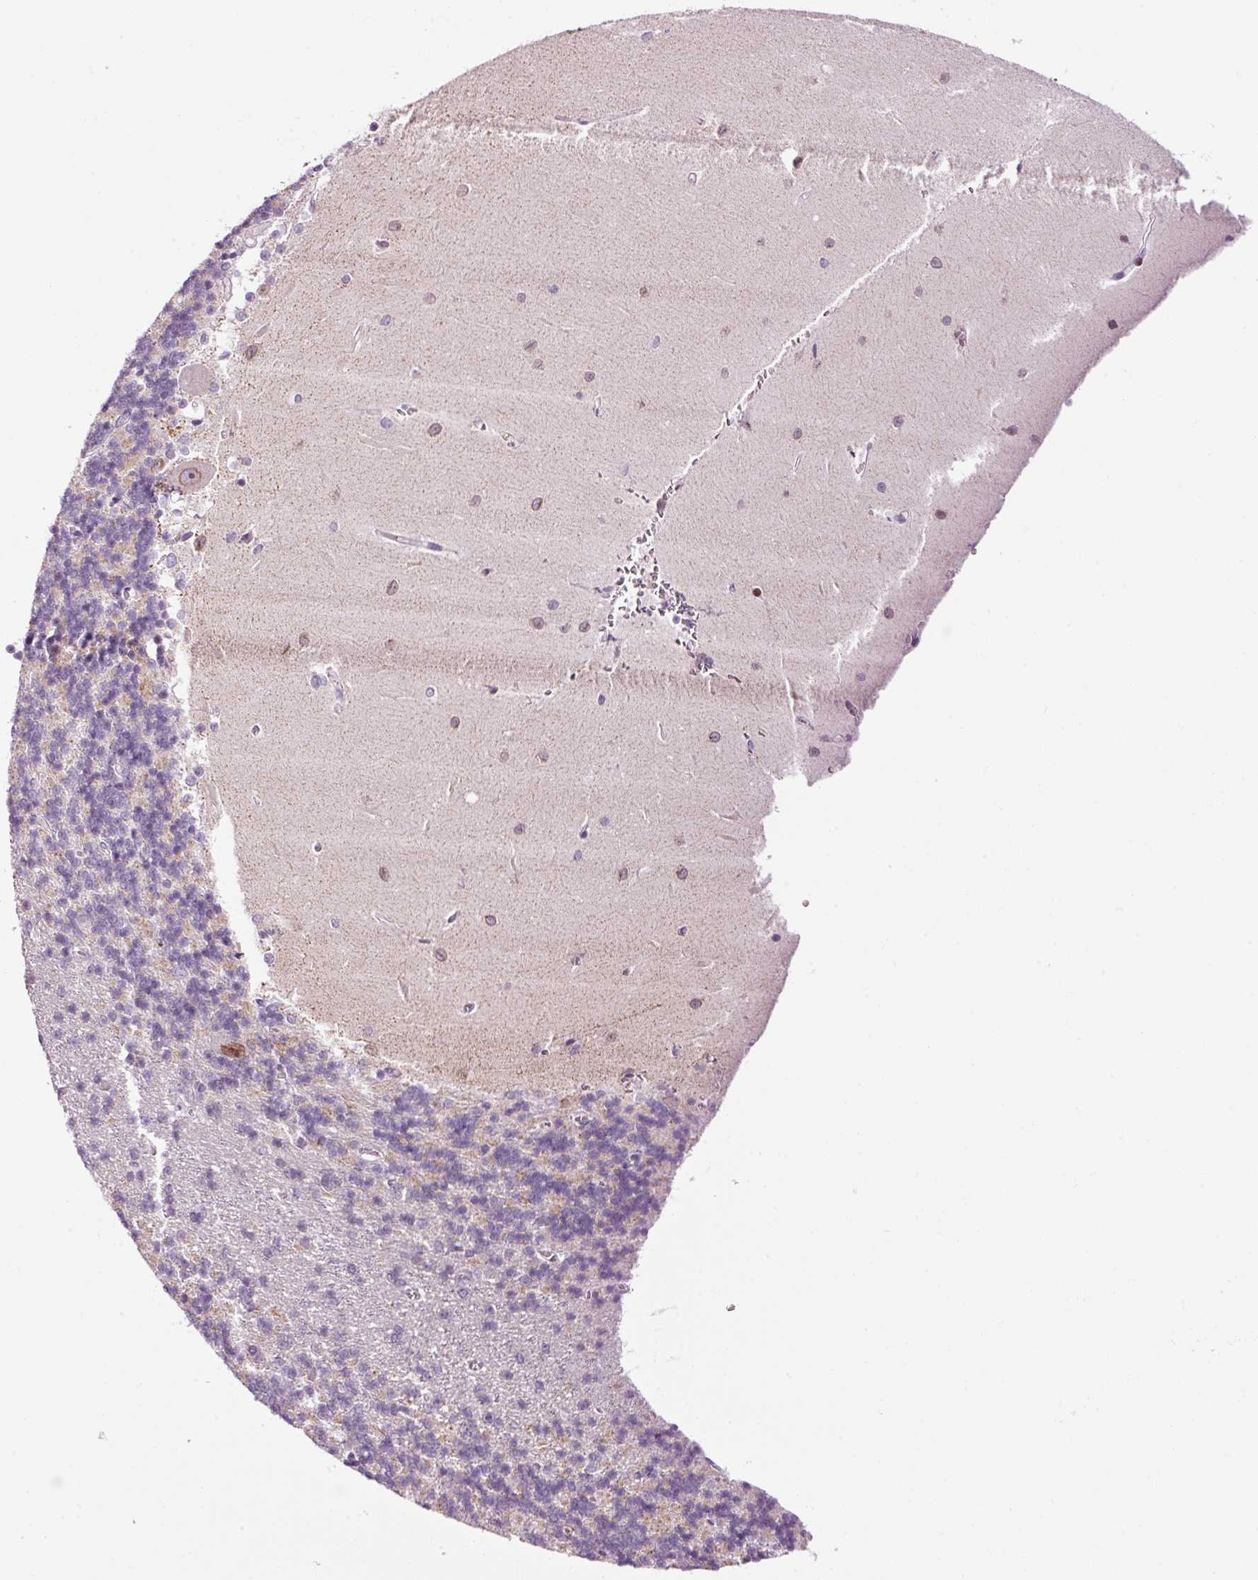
{"staining": {"intensity": "weak", "quantity": "25%-75%", "location": "cytoplasmic/membranous"}, "tissue": "cerebellum", "cell_type": "Cells in granular layer", "image_type": "normal", "snomed": [{"axis": "morphology", "description": "Normal tissue, NOS"}, {"axis": "topography", "description": "Cerebellum"}], "caption": "Cells in granular layer reveal weak cytoplasmic/membranous positivity in about 25%-75% of cells in benign cerebellum.", "gene": "ANKRD20A1", "patient": {"sex": "male", "age": 37}}